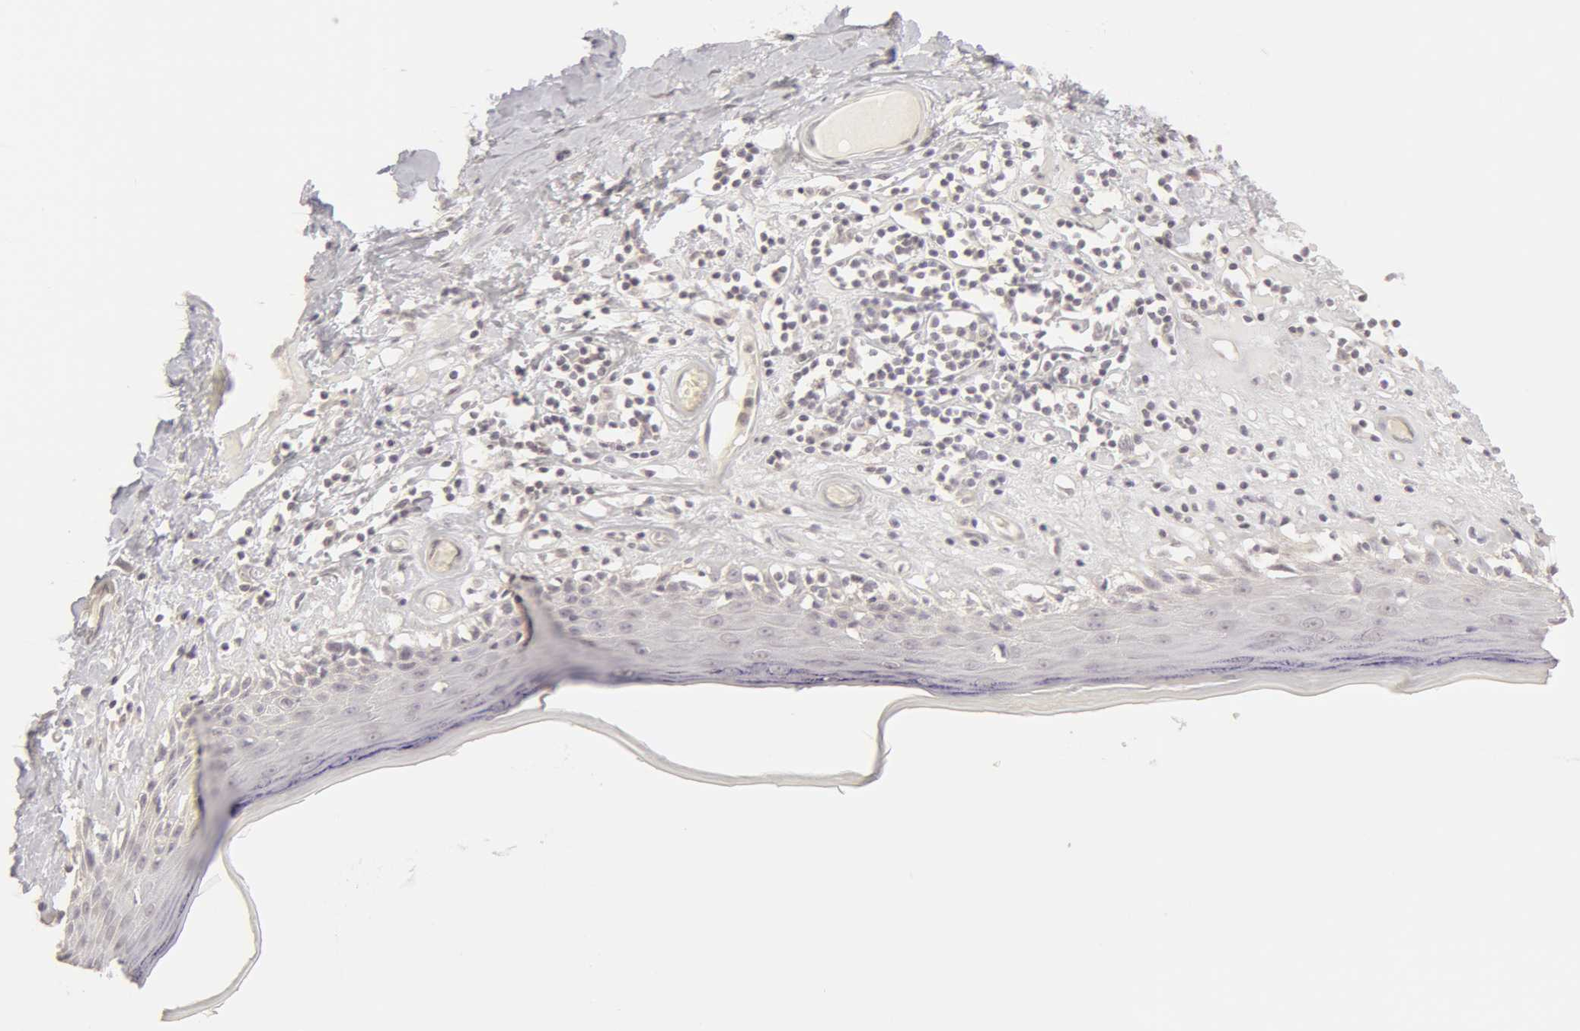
{"staining": {"intensity": "negative", "quantity": "none", "location": "none"}, "tissue": "skin", "cell_type": "Epidermal cells", "image_type": "normal", "snomed": [{"axis": "morphology", "description": "Normal tissue, NOS"}, {"axis": "topography", "description": "Vascular tissue"}, {"axis": "topography", "description": "Vulva"}, {"axis": "topography", "description": "Peripheral nerve tissue"}], "caption": "Protein analysis of benign skin shows no significant expression in epidermal cells.", "gene": "ADAM10", "patient": {"sex": "female", "age": 86}}